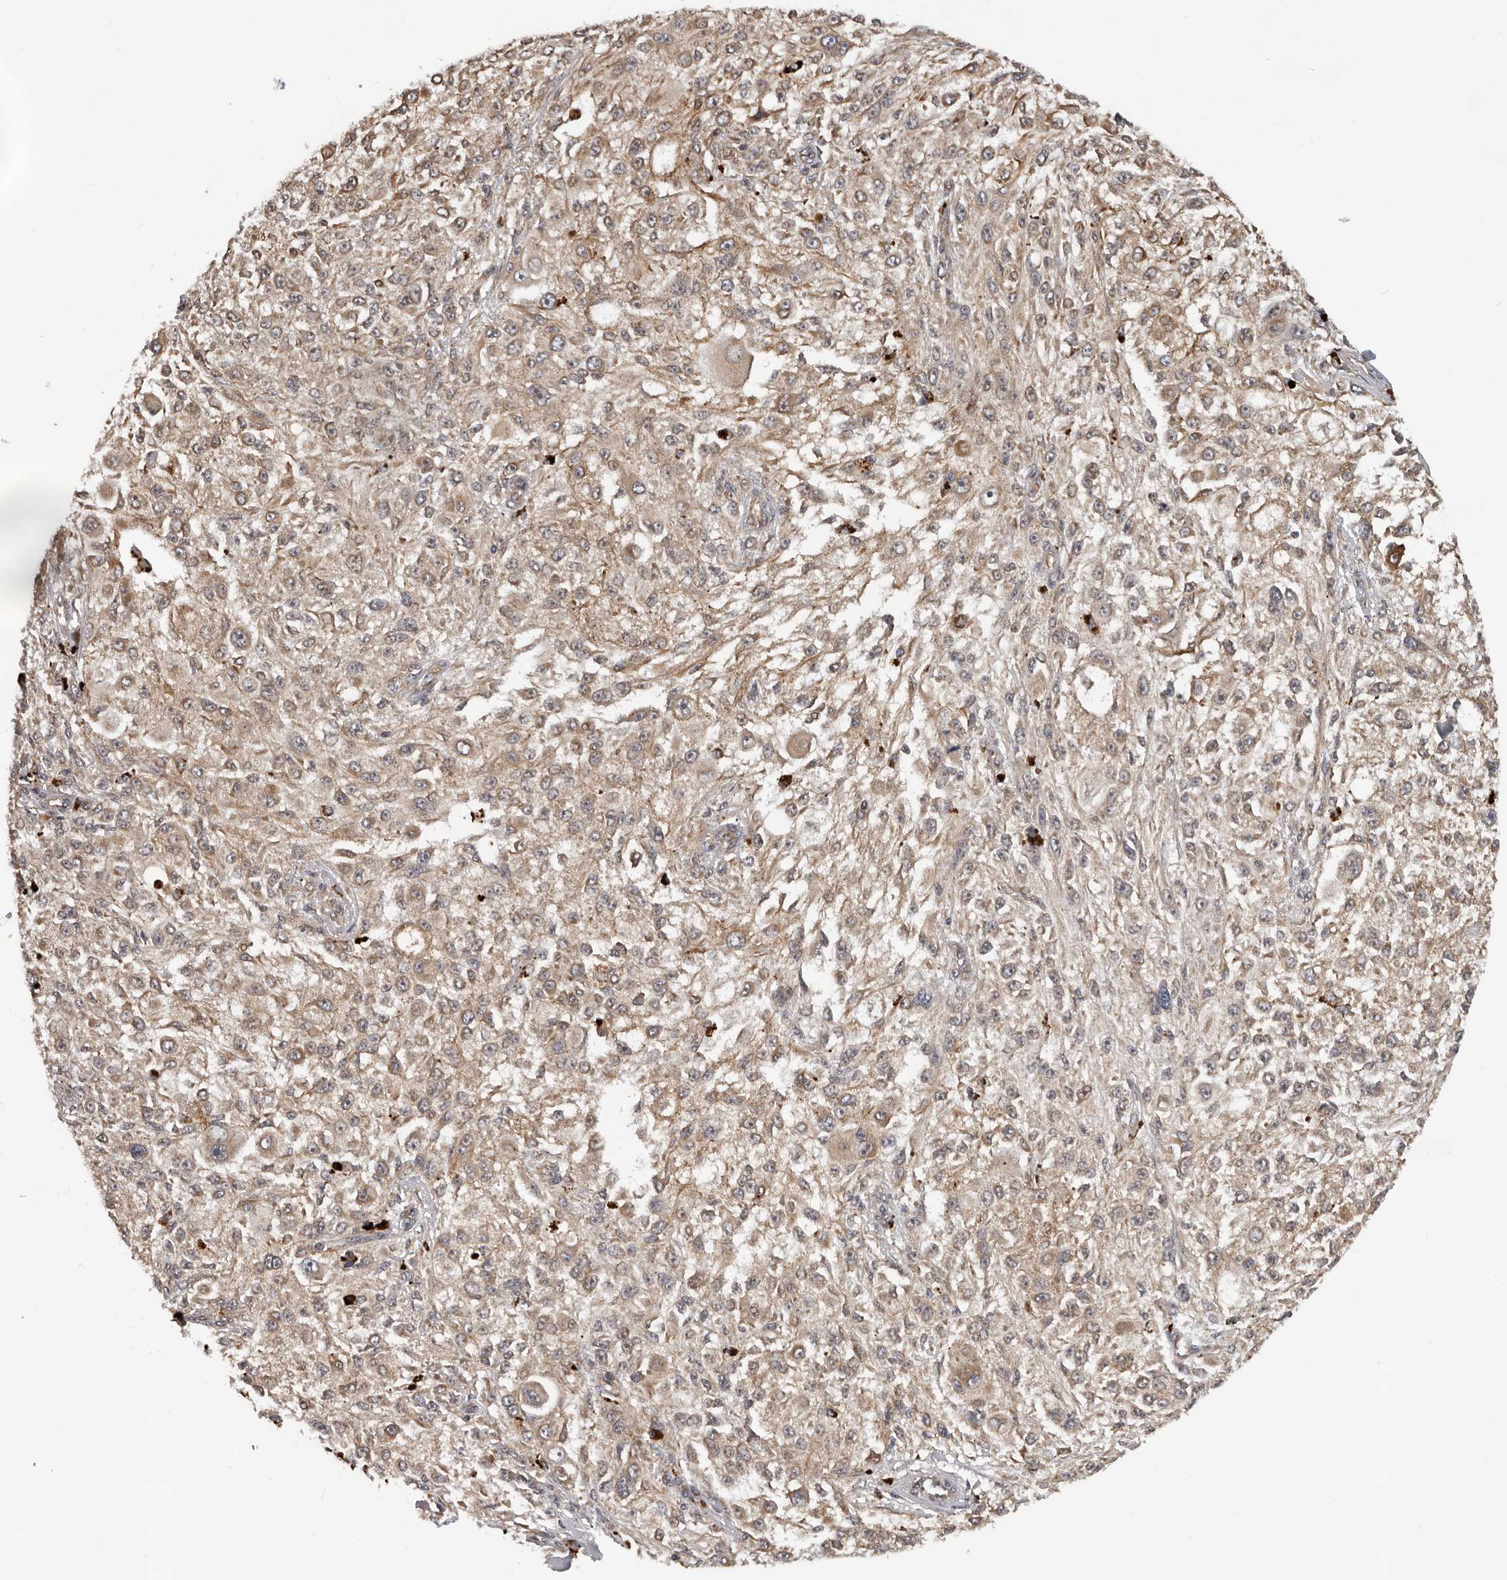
{"staining": {"intensity": "moderate", "quantity": ">75%", "location": "cytoplasmic/membranous"}, "tissue": "melanoma", "cell_type": "Tumor cells", "image_type": "cancer", "snomed": [{"axis": "morphology", "description": "Necrosis, NOS"}, {"axis": "morphology", "description": "Malignant melanoma, NOS"}, {"axis": "topography", "description": "Skin"}], "caption": "About >75% of tumor cells in human melanoma demonstrate moderate cytoplasmic/membranous protein positivity as visualized by brown immunohistochemical staining.", "gene": "RNF157", "patient": {"sex": "female", "age": 87}}